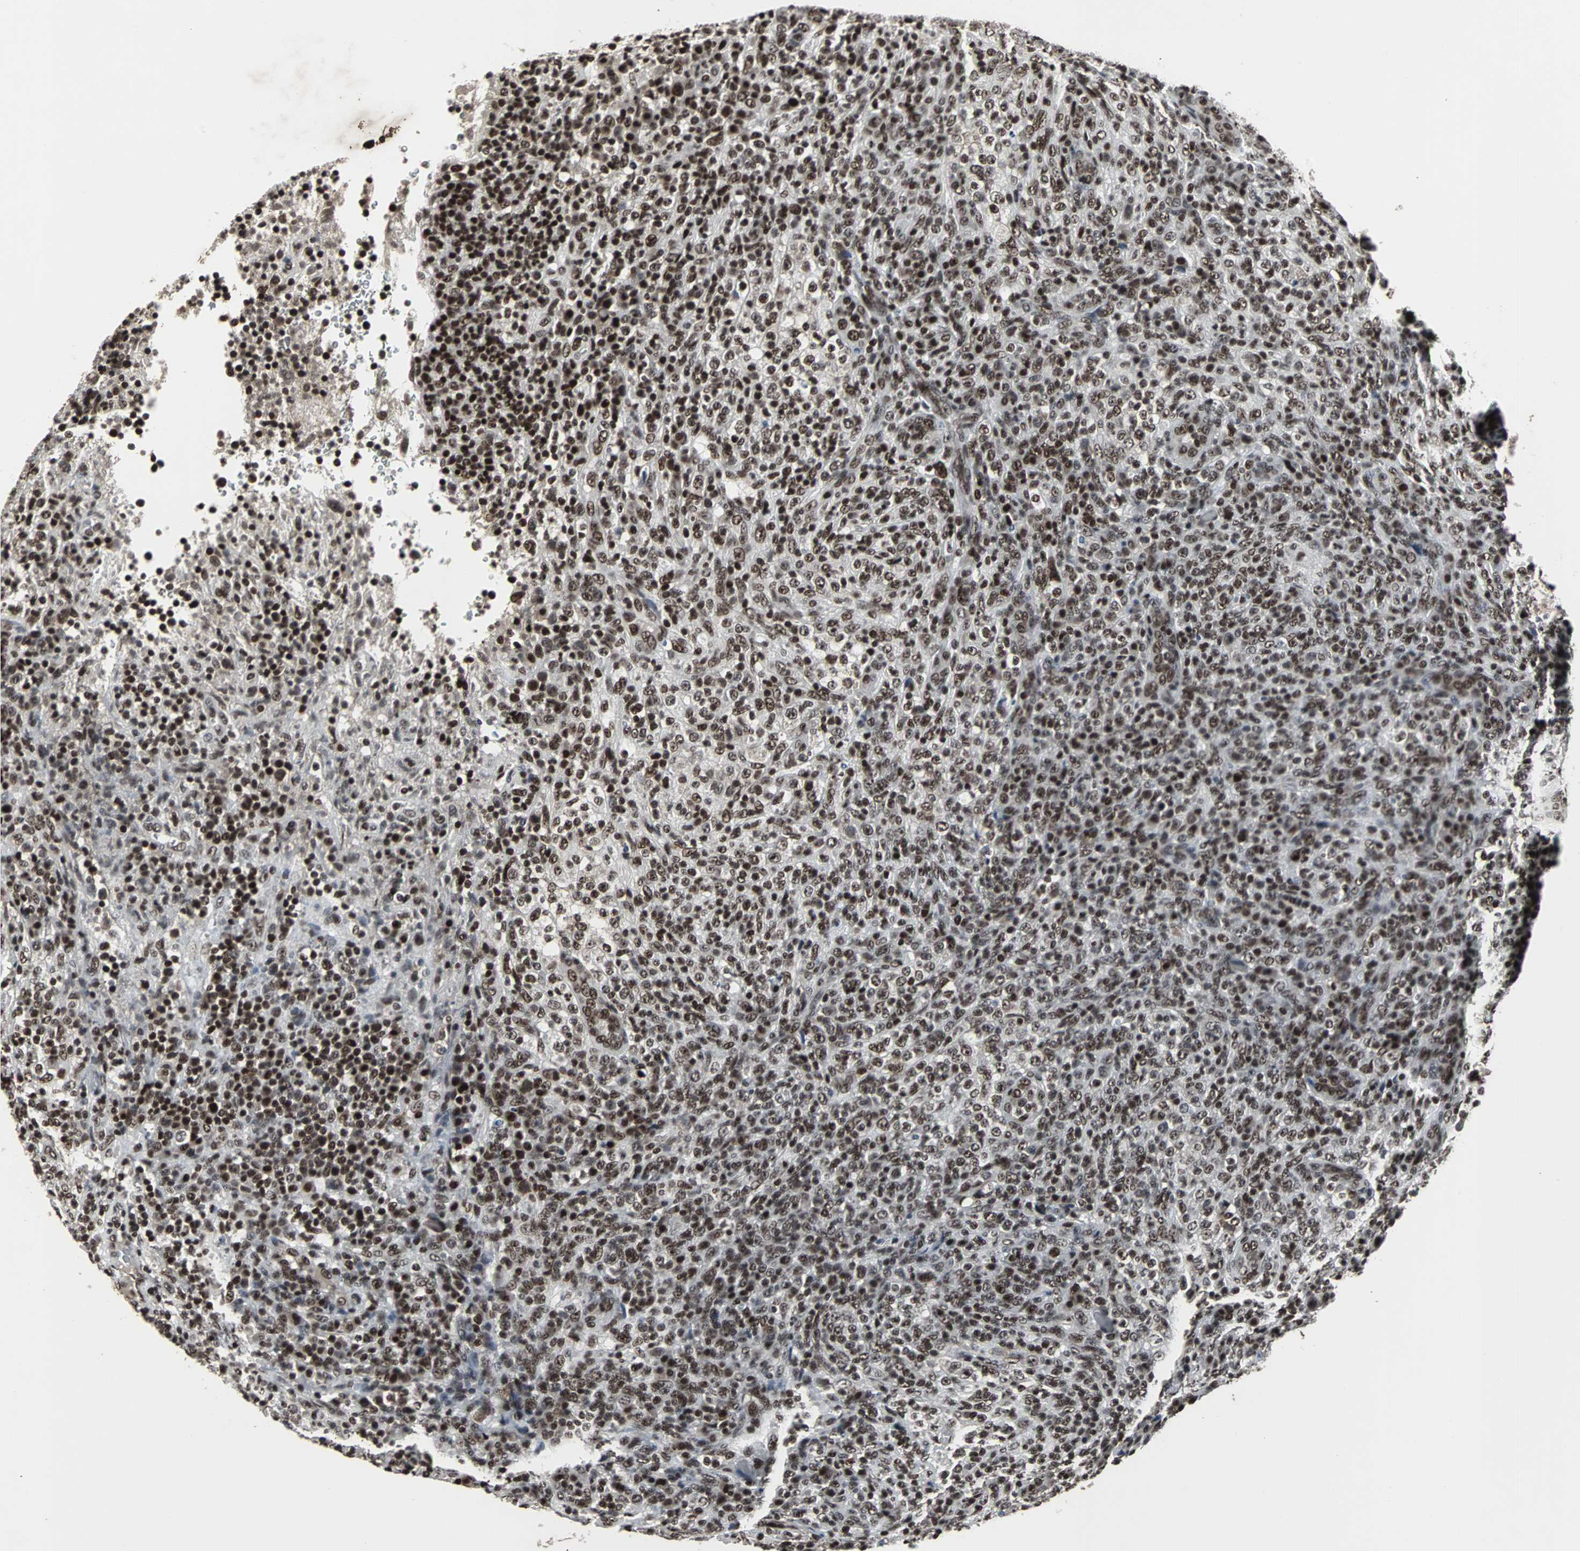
{"staining": {"intensity": "strong", "quantity": ">75%", "location": "nuclear"}, "tissue": "lymphoma", "cell_type": "Tumor cells", "image_type": "cancer", "snomed": [{"axis": "morphology", "description": "Malignant lymphoma, non-Hodgkin's type, High grade"}, {"axis": "topography", "description": "Lymph node"}], "caption": "Protein staining by IHC shows strong nuclear expression in approximately >75% of tumor cells in high-grade malignant lymphoma, non-Hodgkin's type.", "gene": "PNKP", "patient": {"sex": "female", "age": 76}}